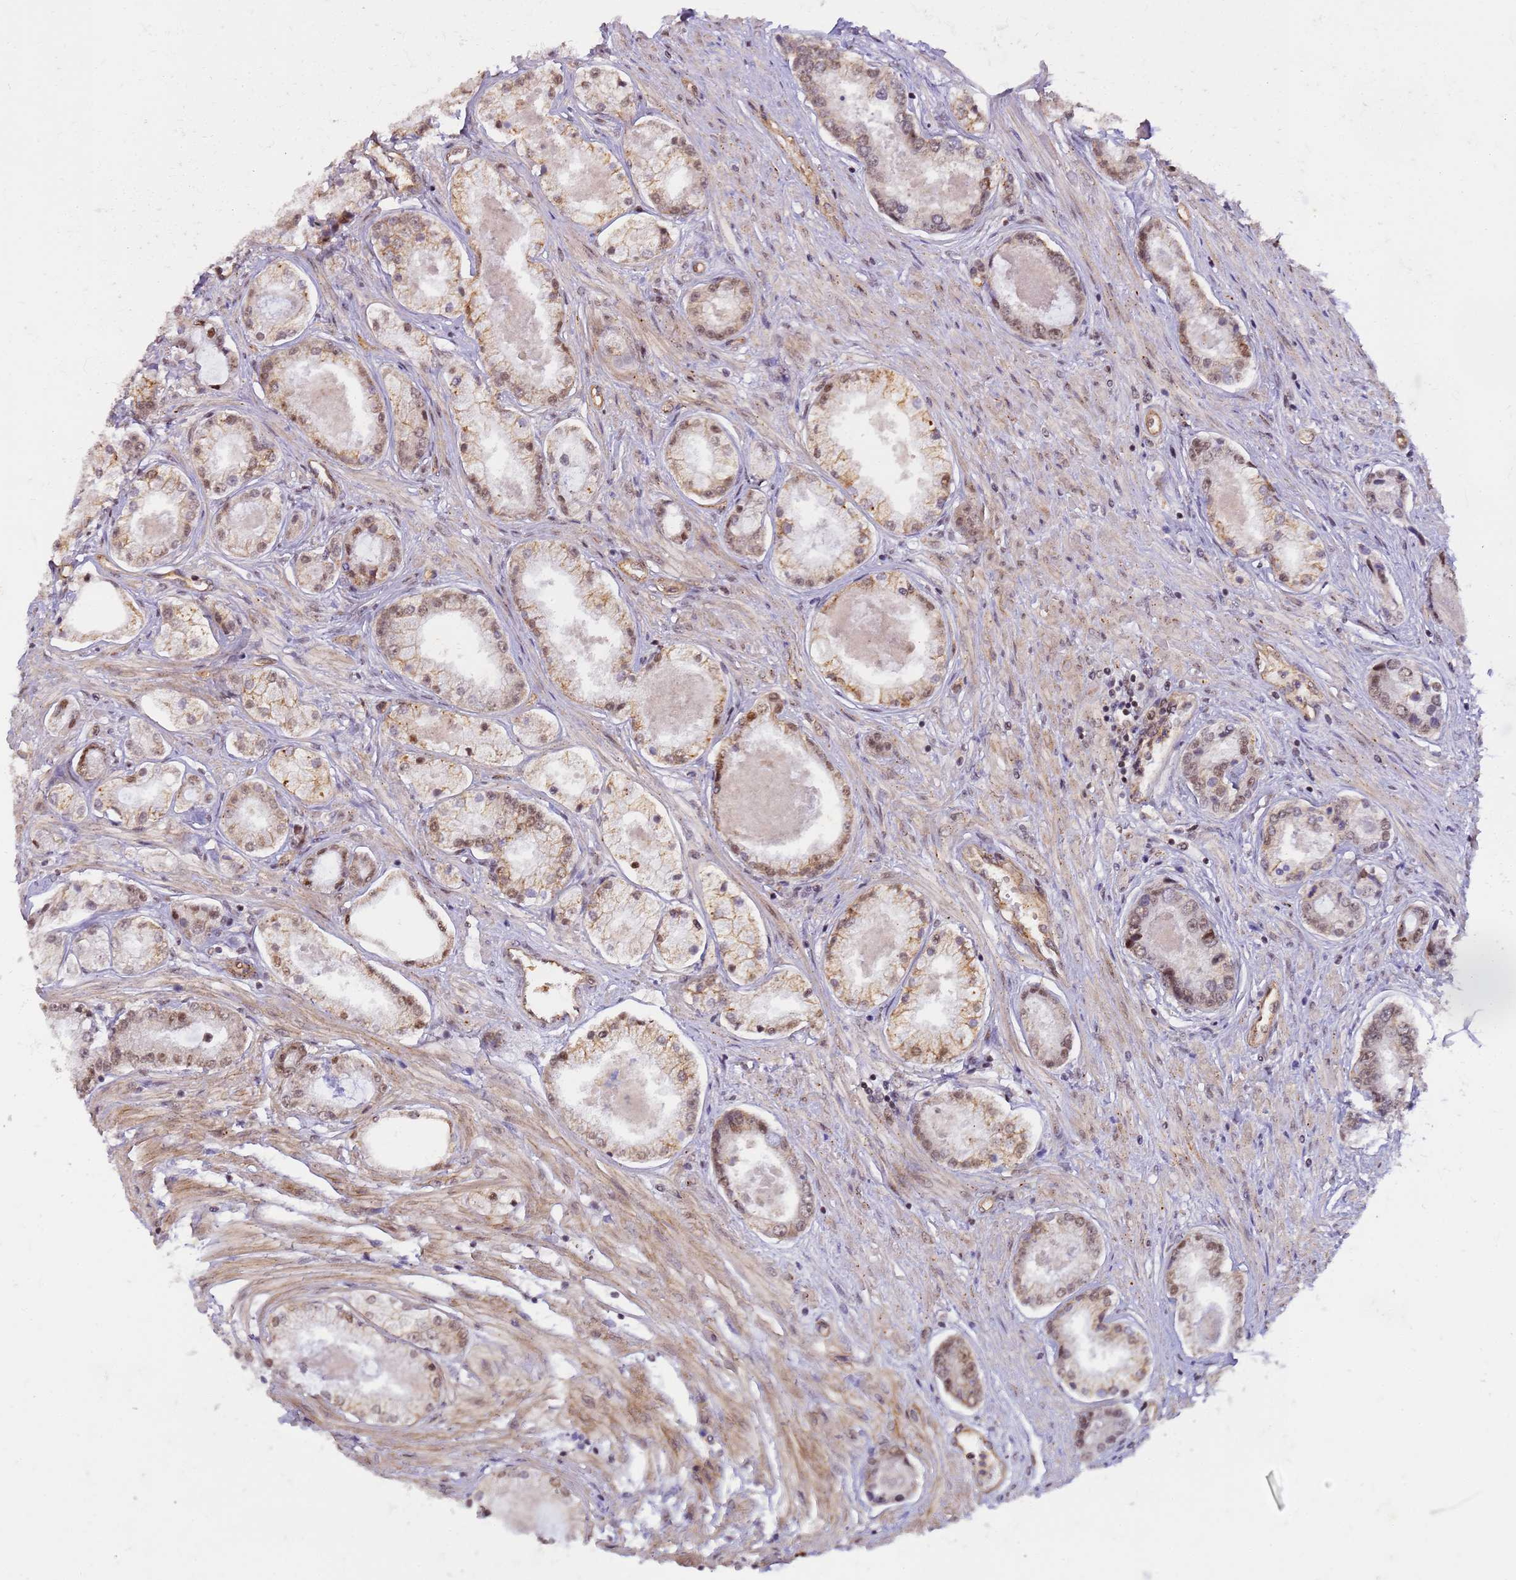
{"staining": {"intensity": "moderate", "quantity": ">75%", "location": "cytoplasmic/membranous,nuclear"}, "tissue": "prostate cancer", "cell_type": "Tumor cells", "image_type": "cancer", "snomed": [{"axis": "morphology", "description": "Adenocarcinoma, Low grade"}, {"axis": "topography", "description": "Prostate"}], "caption": "Moderate cytoplasmic/membranous and nuclear expression is identified in about >75% of tumor cells in prostate cancer (adenocarcinoma (low-grade)).", "gene": "EMC2", "patient": {"sex": "male", "age": 68}}